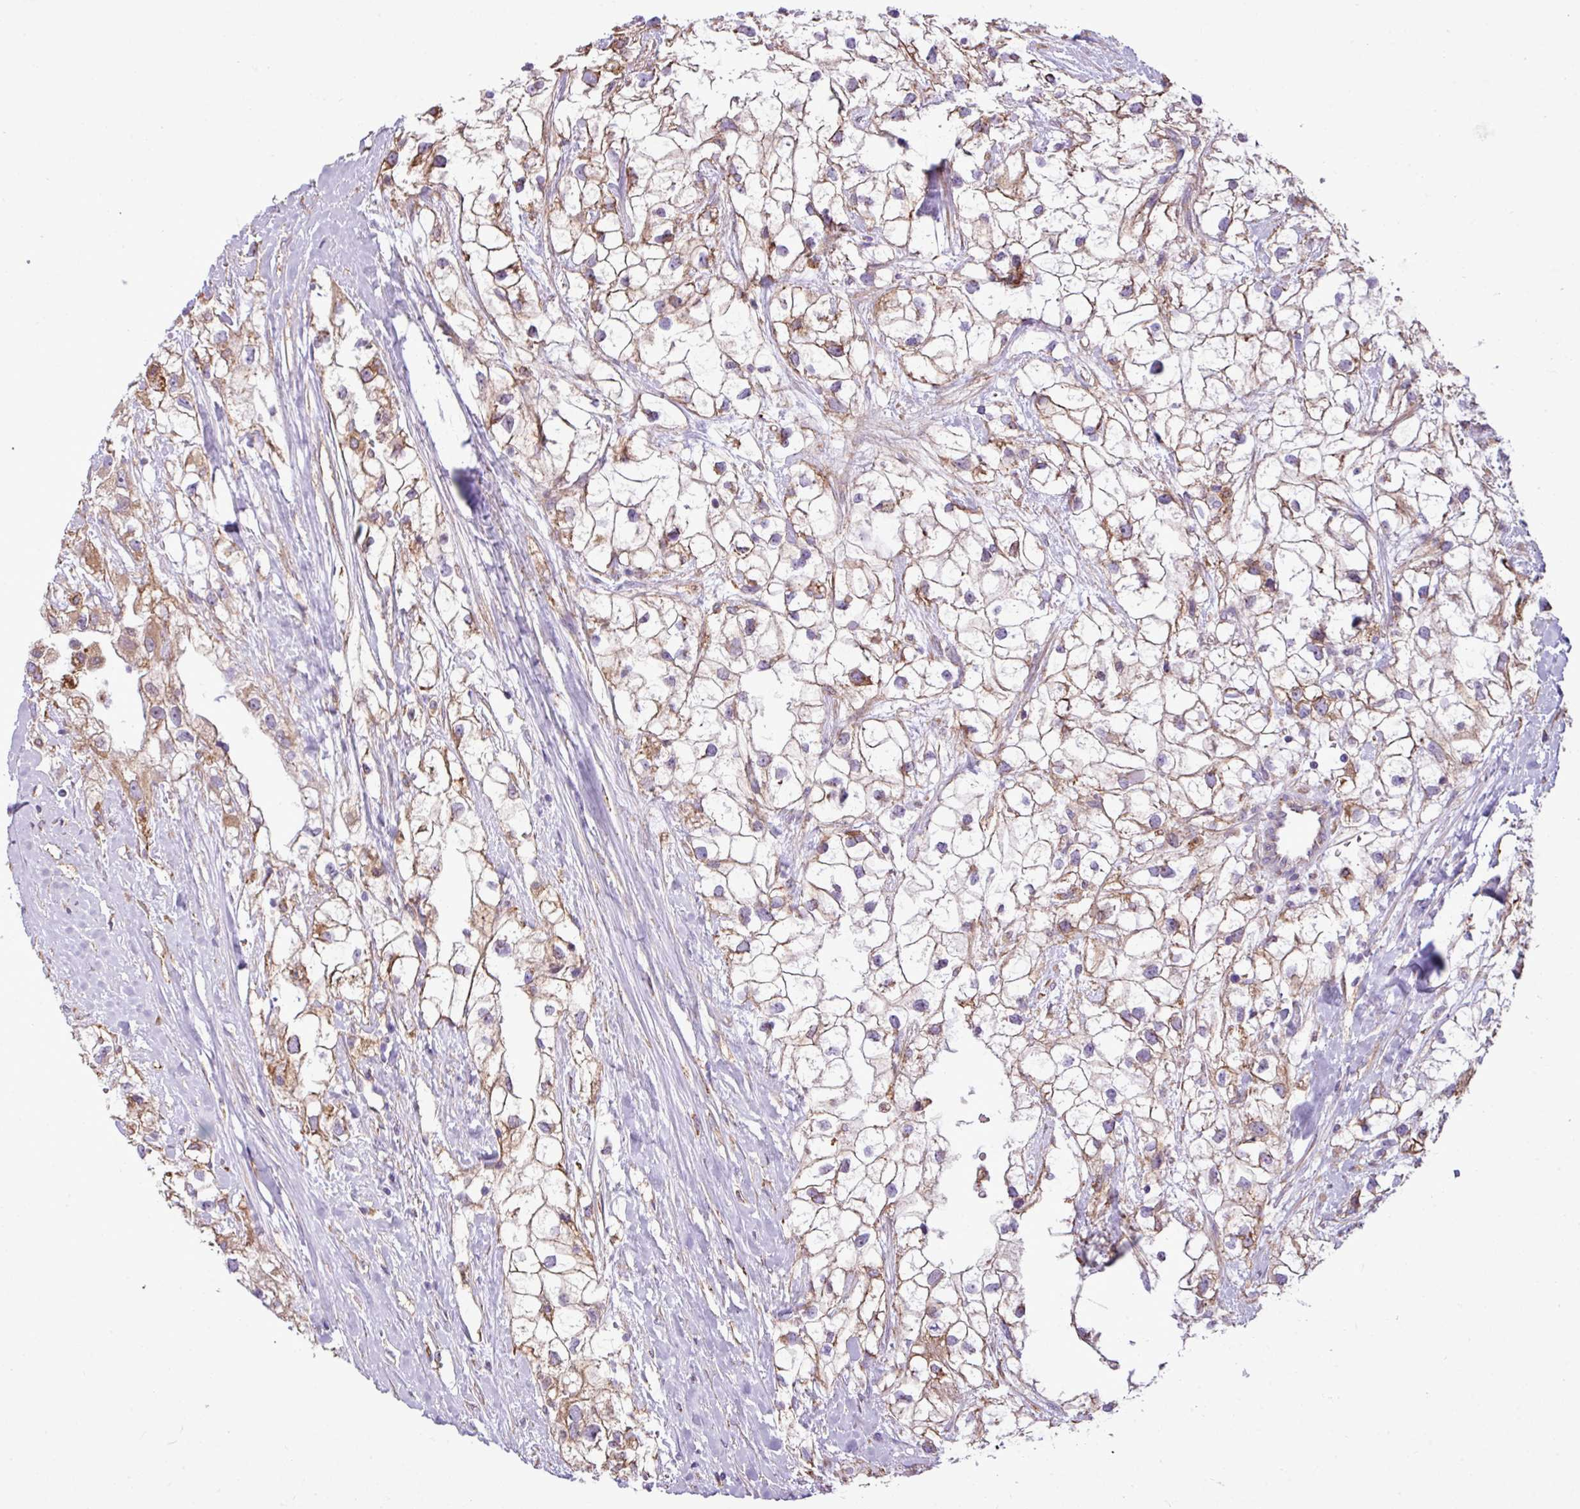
{"staining": {"intensity": "moderate", "quantity": "<25%", "location": "cytoplasmic/membranous"}, "tissue": "renal cancer", "cell_type": "Tumor cells", "image_type": "cancer", "snomed": [{"axis": "morphology", "description": "Adenocarcinoma, NOS"}, {"axis": "topography", "description": "Kidney"}], "caption": "The photomicrograph reveals immunohistochemical staining of adenocarcinoma (renal). There is moderate cytoplasmic/membranous positivity is appreciated in about <25% of tumor cells.", "gene": "ZSCAN5A", "patient": {"sex": "male", "age": 59}}